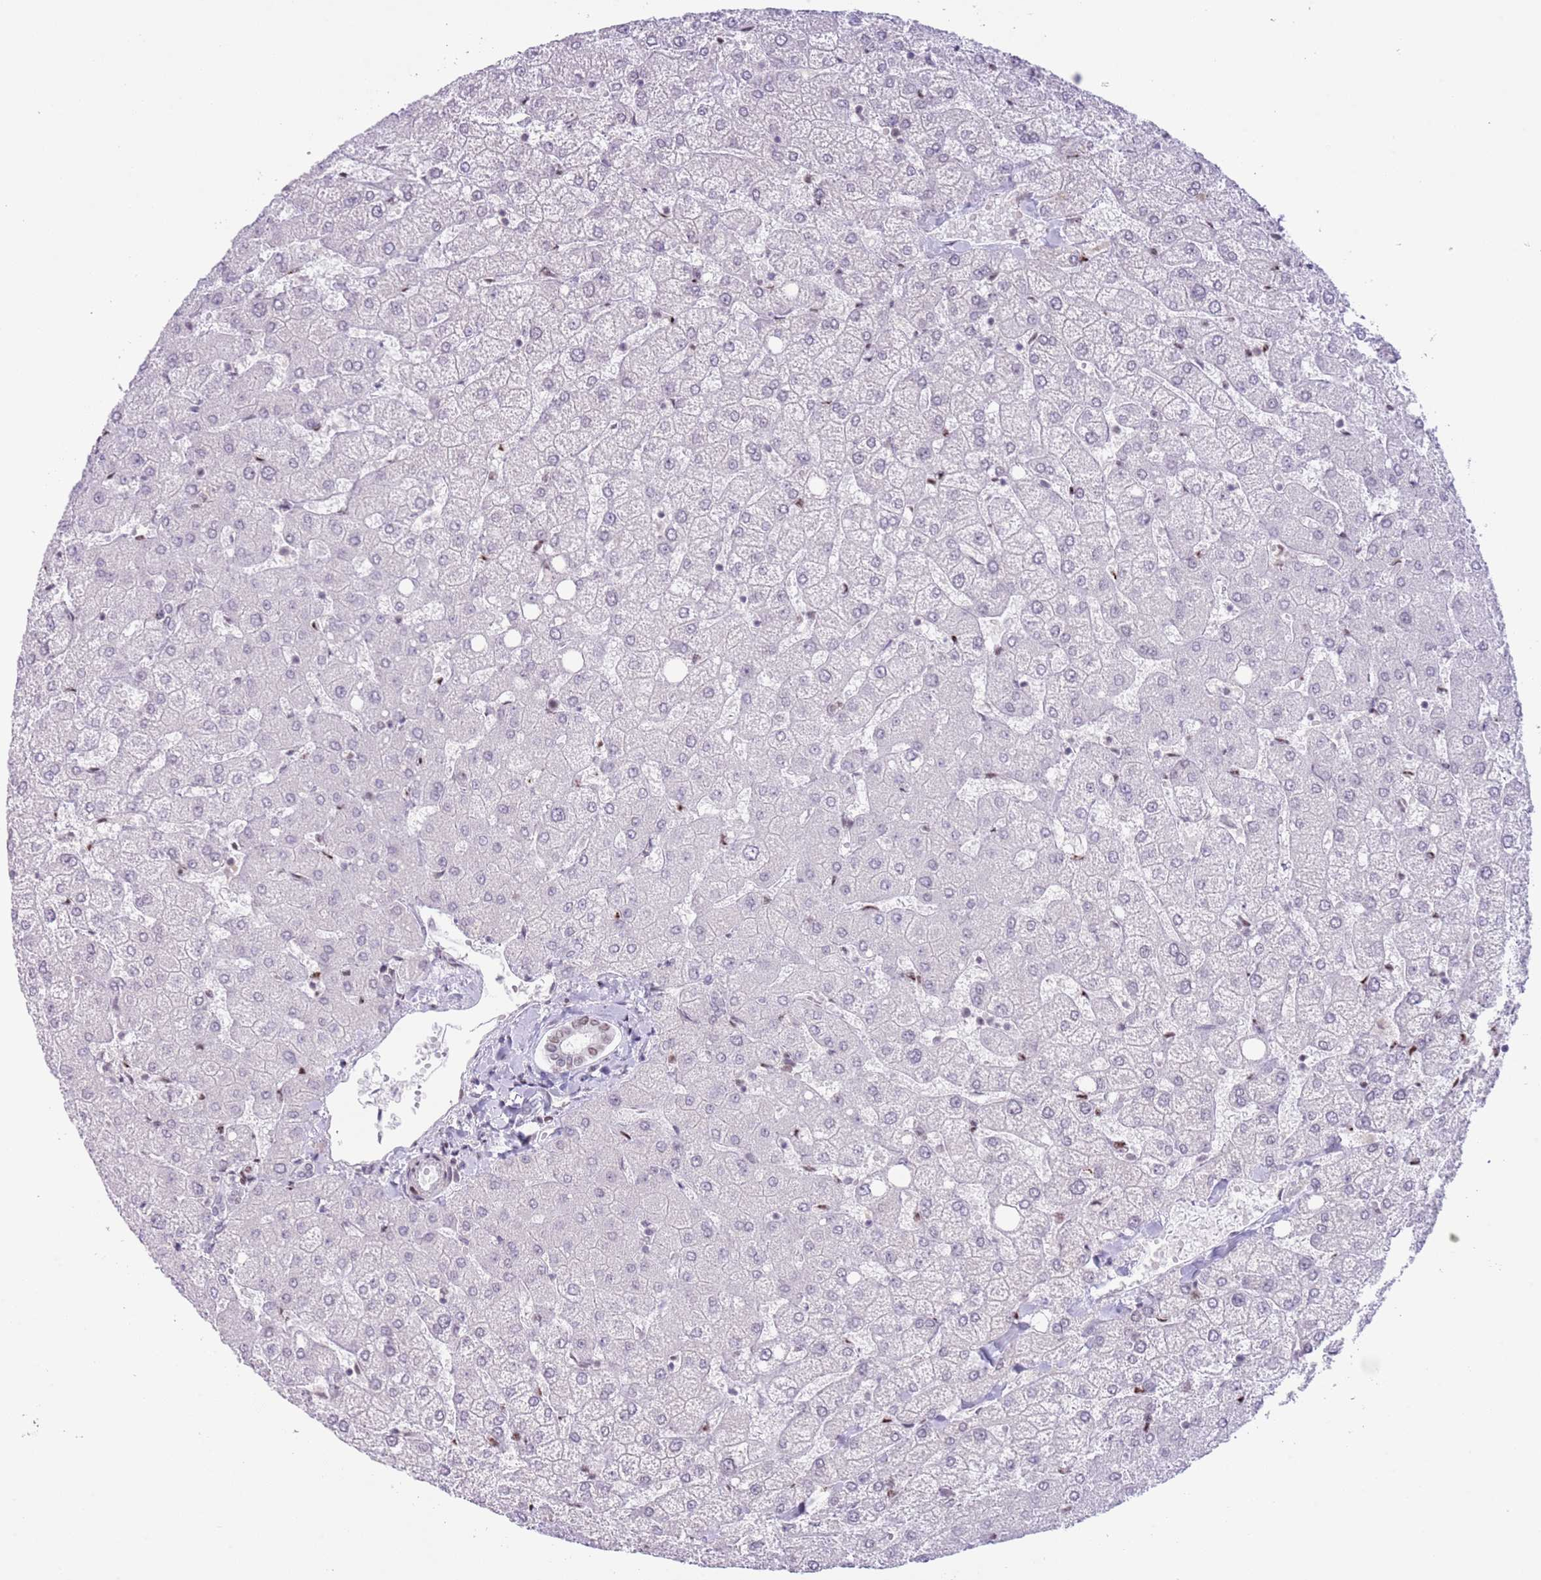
{"staining": {"intensity": "moderate", "quantity": "<25%", "location": "nuclear"}, "tissue": "liver", "cell_type": "Cholangiocytes", "image_type": "normal", "snomed": [{"axis": "morphology", "description": "Normal tissue, NOS"}, {"axis": "topography", "description": "Liver"}], "caption": "Brown immunohistochemical staining in normal liver reveals moderate nuclear positivity in approximately <25% of cholangiocytes.", "gene": "MFSD10", "patient": {"sex": "female", "age": 54}}